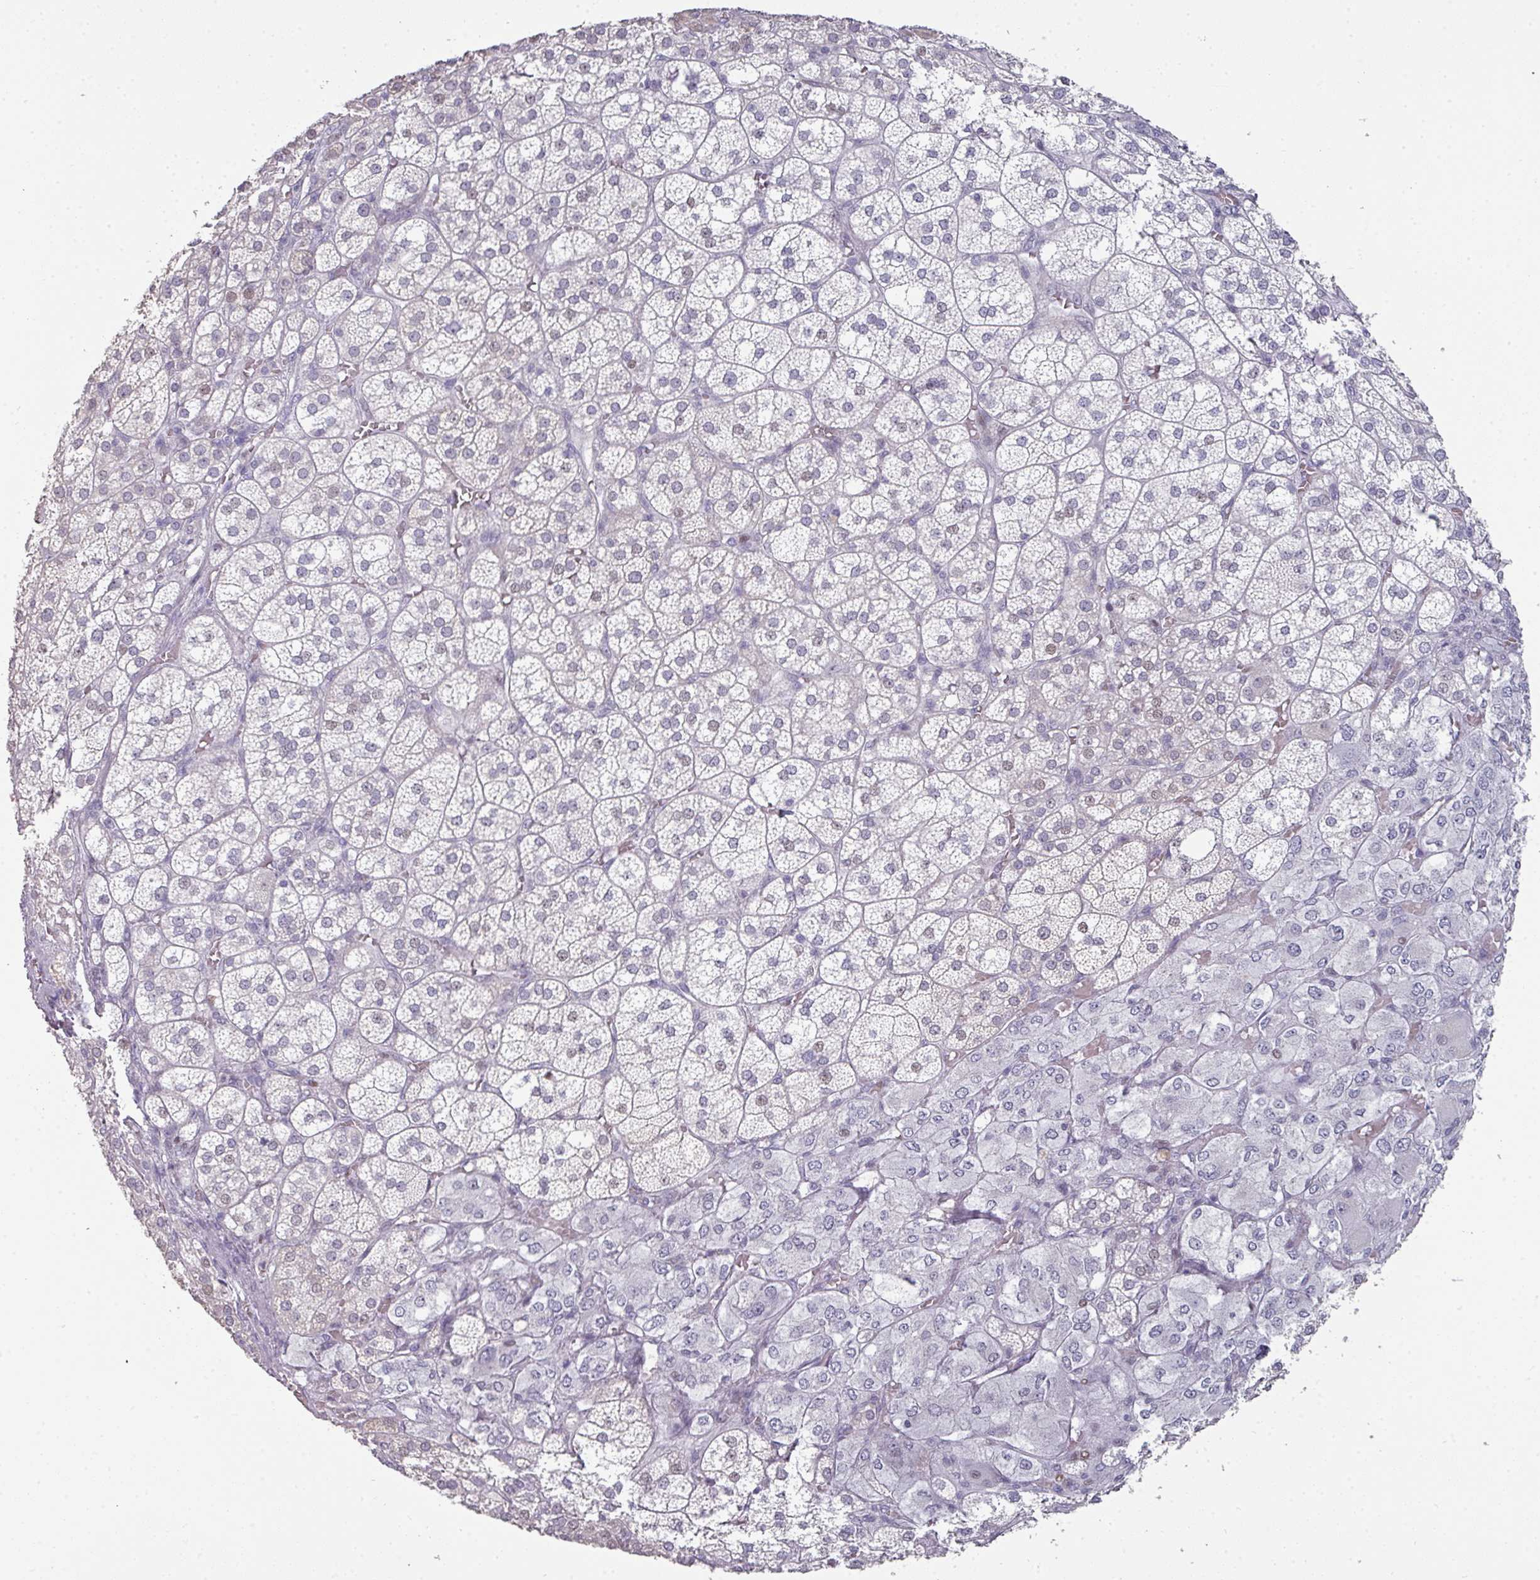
{"staining": {"intensity": "negative", "quantity": "none", "location": "none"}, "tissue": "adrenal gland", "cell_type": "Glandular cells", "image_type": "normal", "snomed": [{"axis": "morphology", "description": "Normal tissue, NOS"}, {"axis": "topography", "description": "Adrenal gland"}], "caption": "This is a image of immunohistochemistry (IHC) staining of benign adrenal gland, which shows no staining in glandular cells.", "gene": "GTF2H3", "patient": {"sex": "female", "age": 60}}